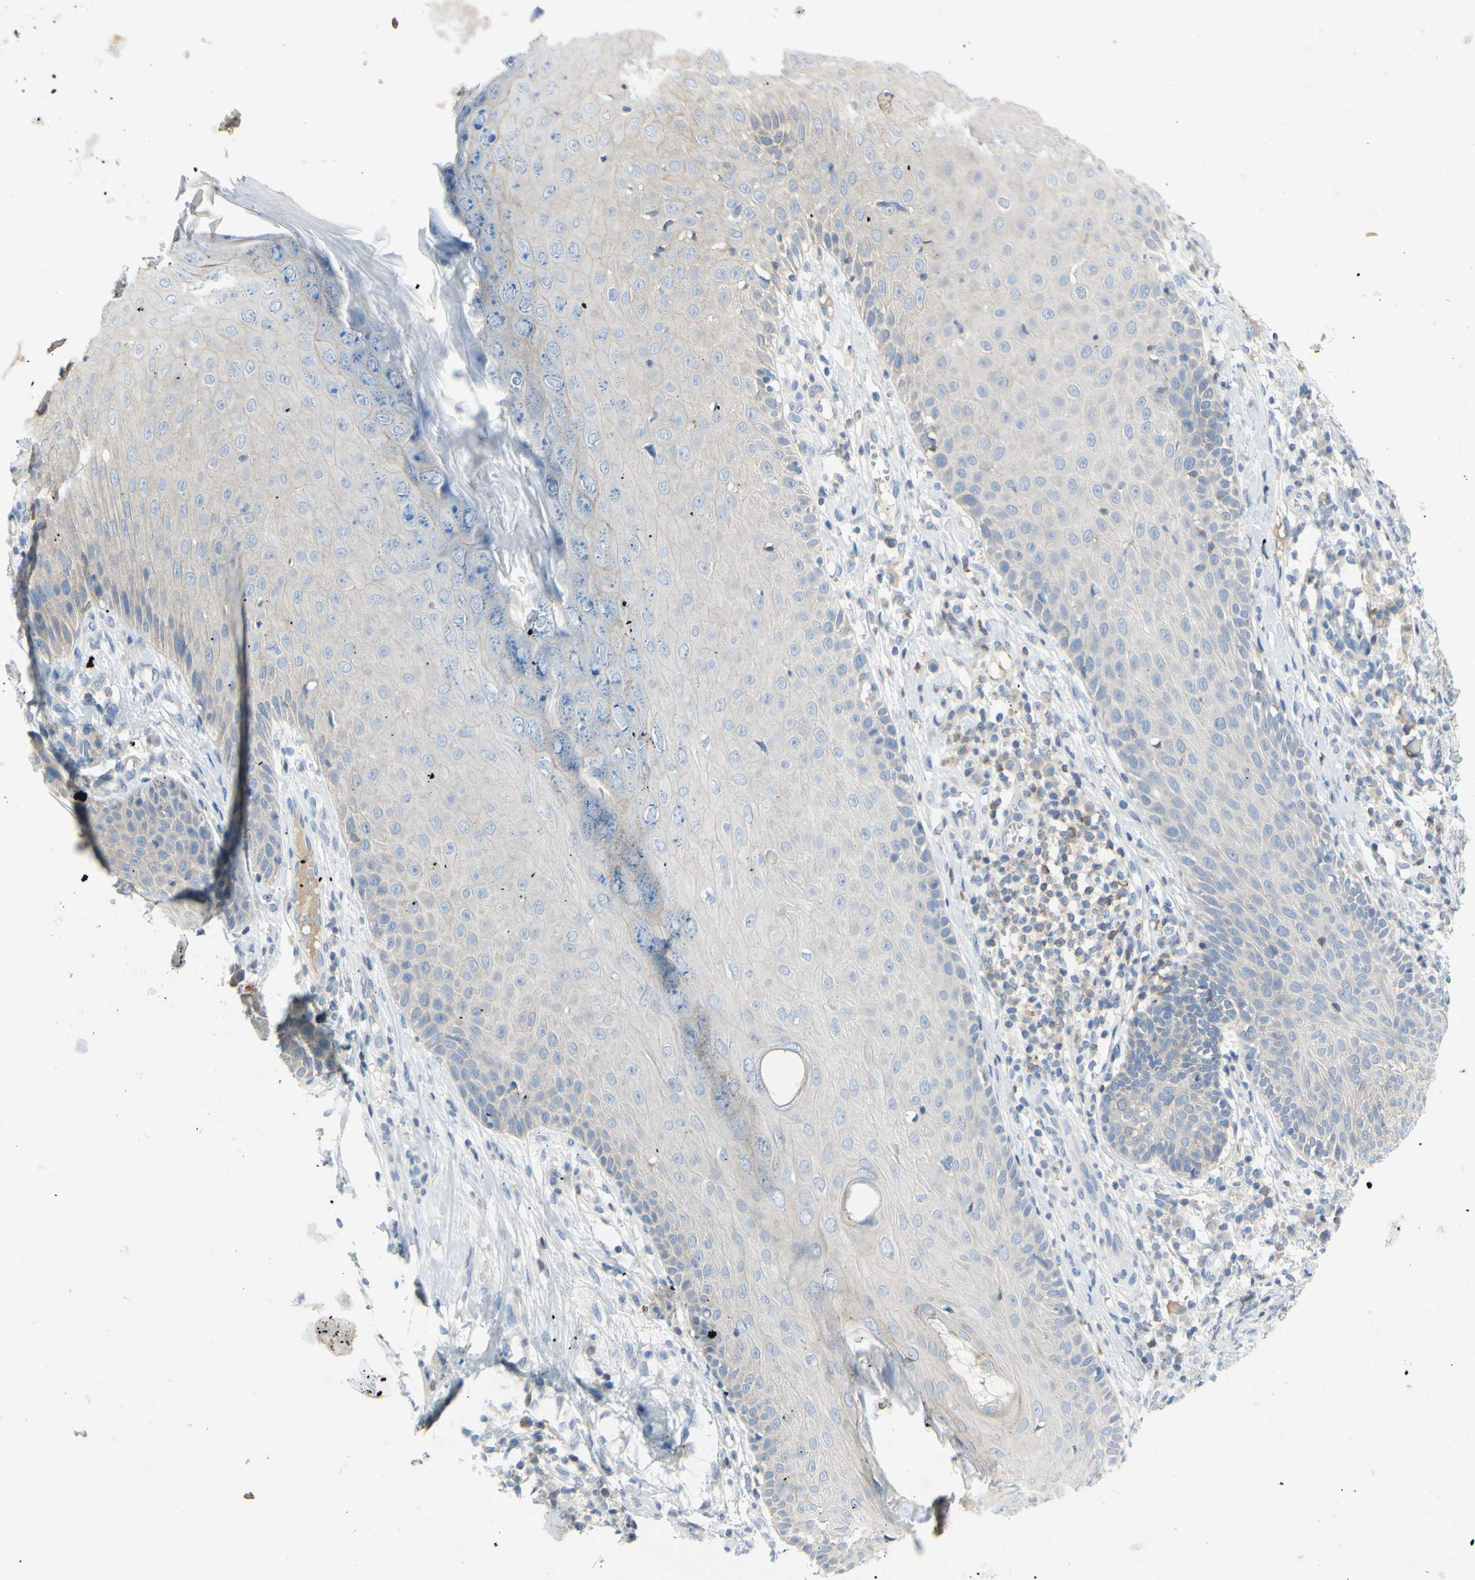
{"staining": {"intensity": "weak", "quantity": ">75%", "location": "cytoplasmic/membranous"}, "tissue": "skin cancer", "cell_type": "Tumor cells", "image_type": "cancer", "snomed": [{"axis": "morphology", "description": "Normal tissue, NOS"}, {"axis": "morphology", "description": "Basal cell carcinoma"}, {"axis": "topography", "description": "Skin"}], "caption": "Skin cancer stained with immunohistochemistry (IHC) shows weak cytoplasmic/membranous positivity in approximately >75% of tumor cells.", "gene": "MUC1", "patient": {"sex": "male", "age": 52}}